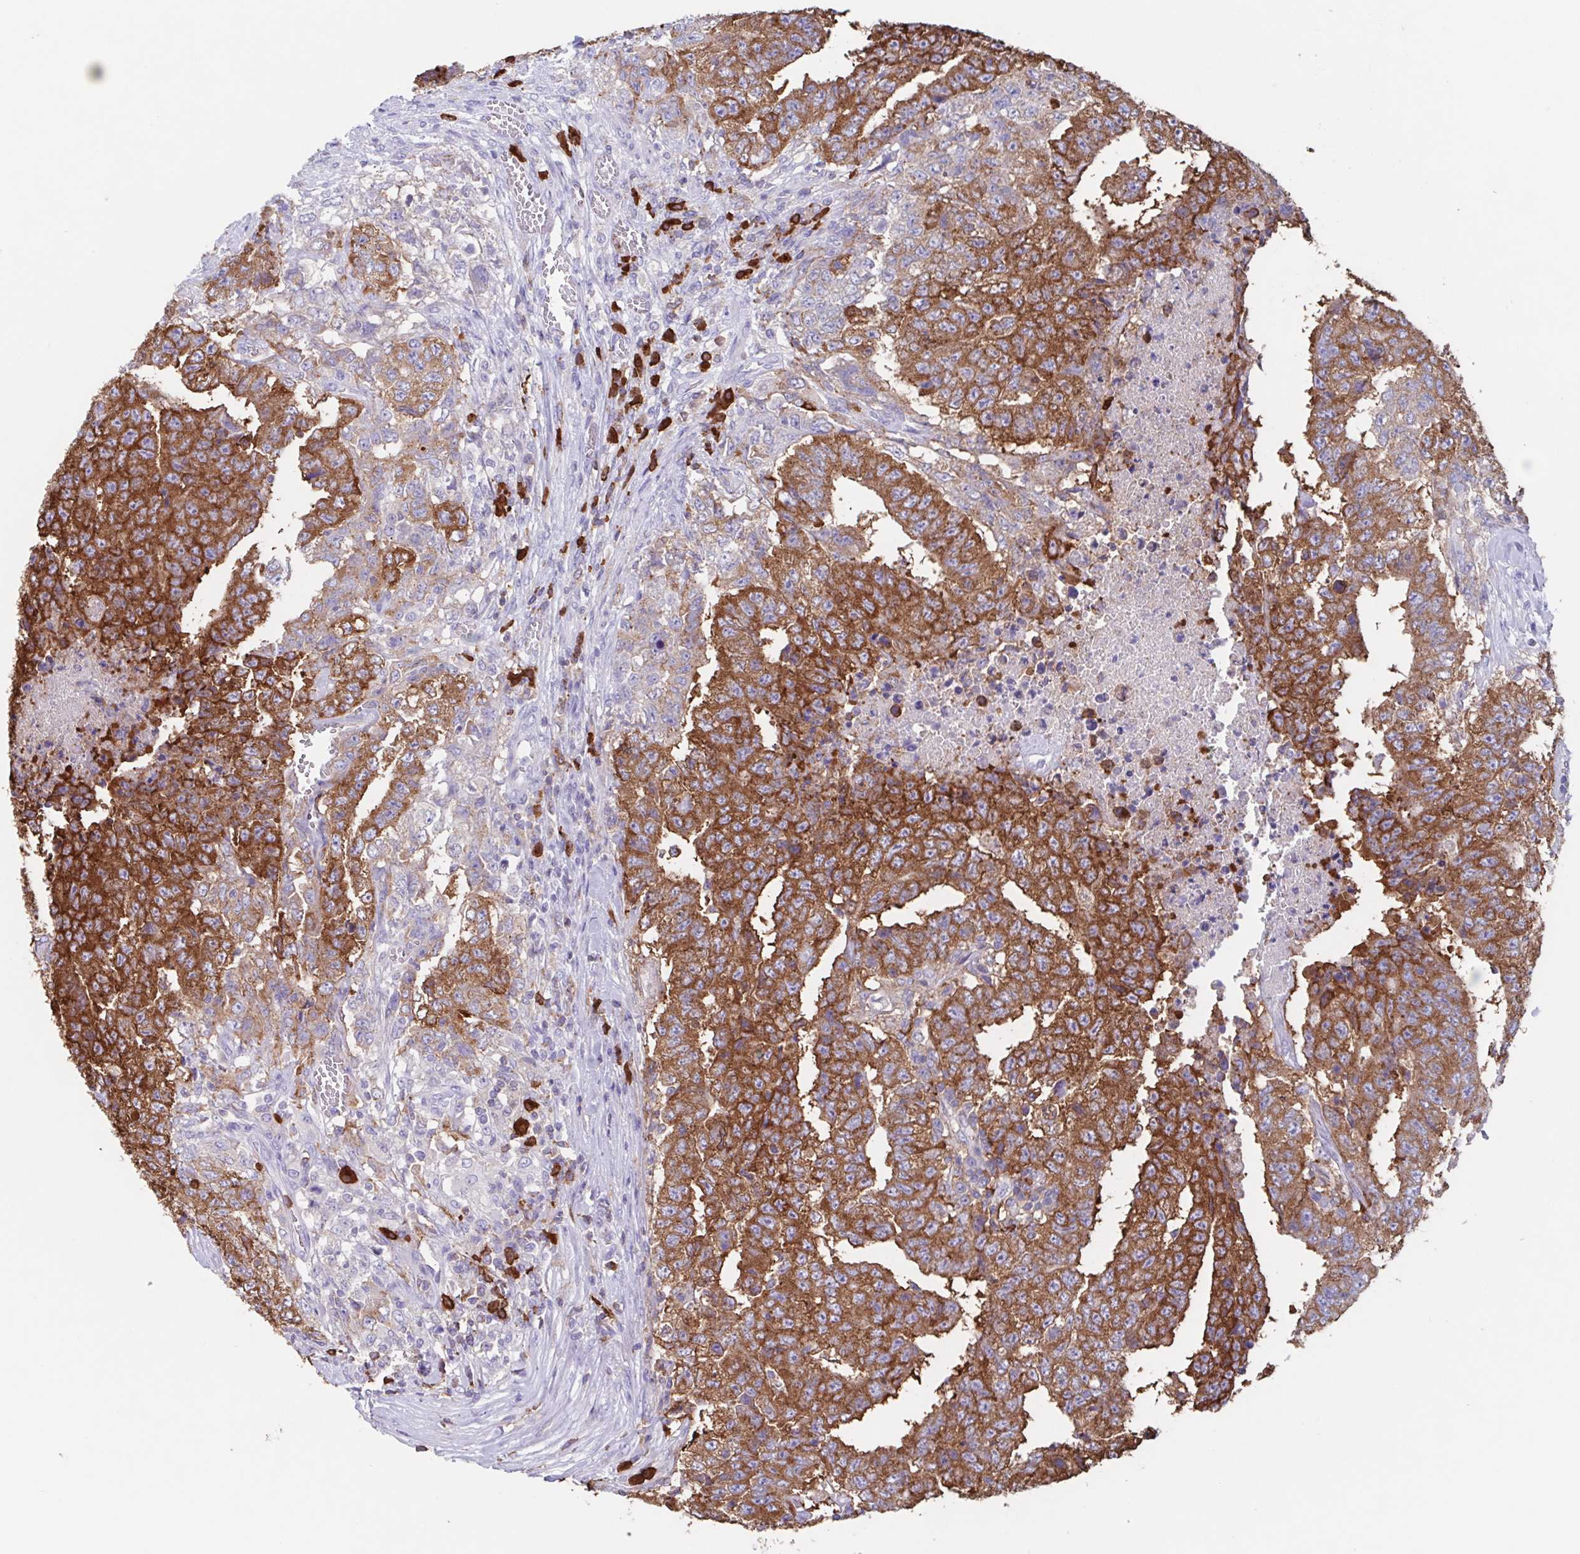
{"staining": {"intensity": "strong", "quantity": ">75%", "location": "cytoplasmic/membranous"}, "tissue": "testis cancer", "cell_type": "Tumor cells", "image_type": "cancer", "snomed": [{"axis": "morphology", "description": "Carcinoma, Embryonal, NOS"}, {"axis": "topography", "description": "Testis"}], "caption": "Immunohistochemistry (IHC) of testis embryonal carcinoma displays high levels of strong cytoplasmic/membranous expression in approximately >75% of tumor cells. (IHC, brightfield microscopy, high magnification).", "gene": "TPD52", "patient": {"sex": "male", "age": 24}}